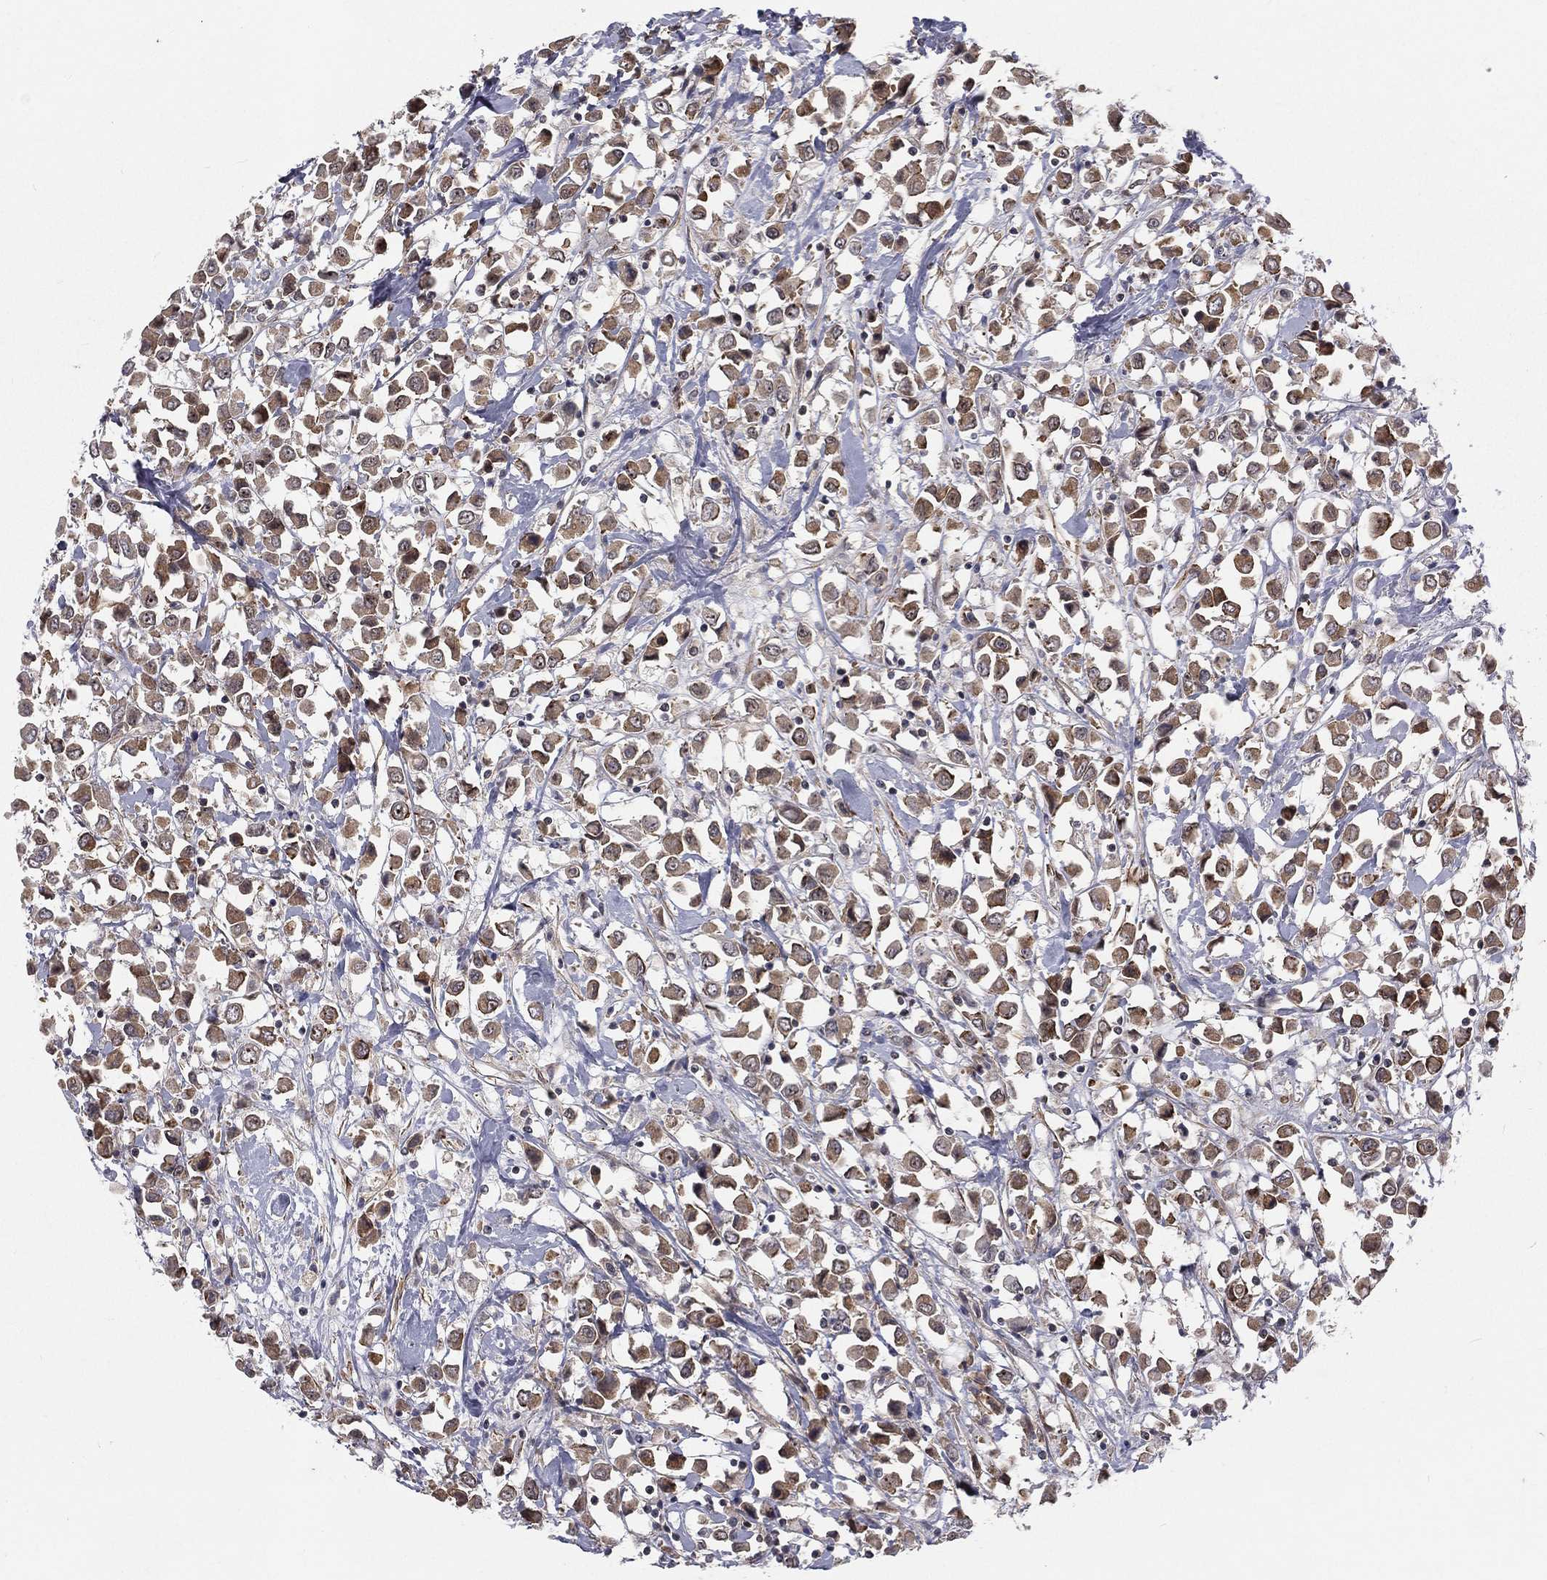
{"staining": {"intensity": "moderate", "quantity": ">75%", "location": "cytoplasmic/membranous"}, "tissue": "breast cancer", "cell_type": "Tumor cells", "image_type": "cancer", "snomed": [{"axis": "morphology", "description": "Duct carcinoma"}, {"axis": "topography", "description": "Breast"}], "caption": "Invasive ductal carcinoma (breast) tissue reveals moderate cytoplasmic/membranous staining in approximately >75% of tumor cells", "gene": "MORC2", "patient": {"sex": "female", "age": 61}}